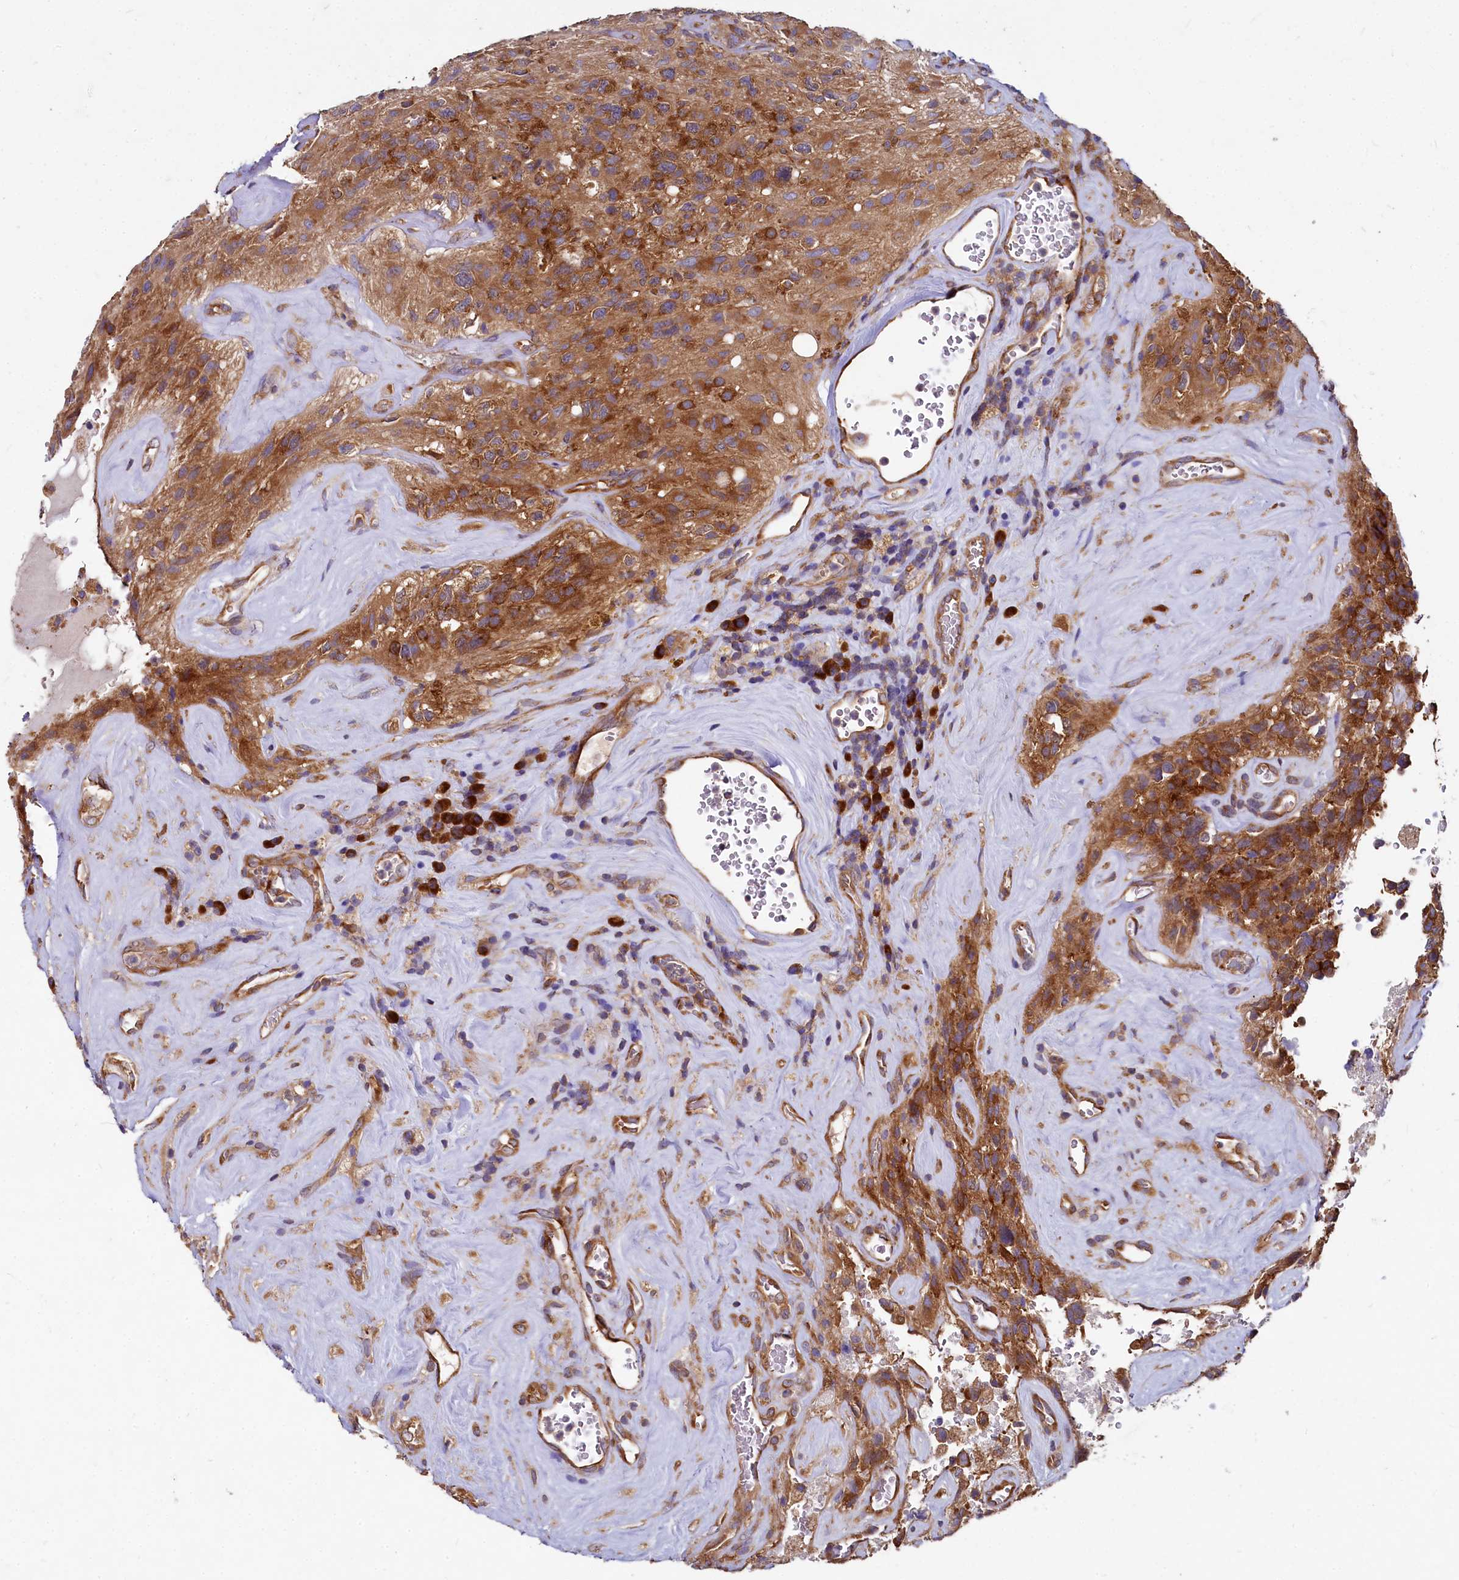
{"staining": {"intensity": "strong", "quantity": ">75%", "location": "cytoplasmic/membranous"}, "tissue": "glioma", "cell_type": "Tumor cells", "image_type": "cancer", "snomed": [{"axis": "morphology", "description": "Glioma, malignant, High grade"}, {"axis": "topography", "description": "Brain"}], "caption": "Protein analysis of malignant glioma (high-grade) tissue displays strong cytoplasmic/membranous staining in approximately >75% of tumor cells.", "gene": "EIF2B2", "patient": {"sex": "male", "age": 69}}